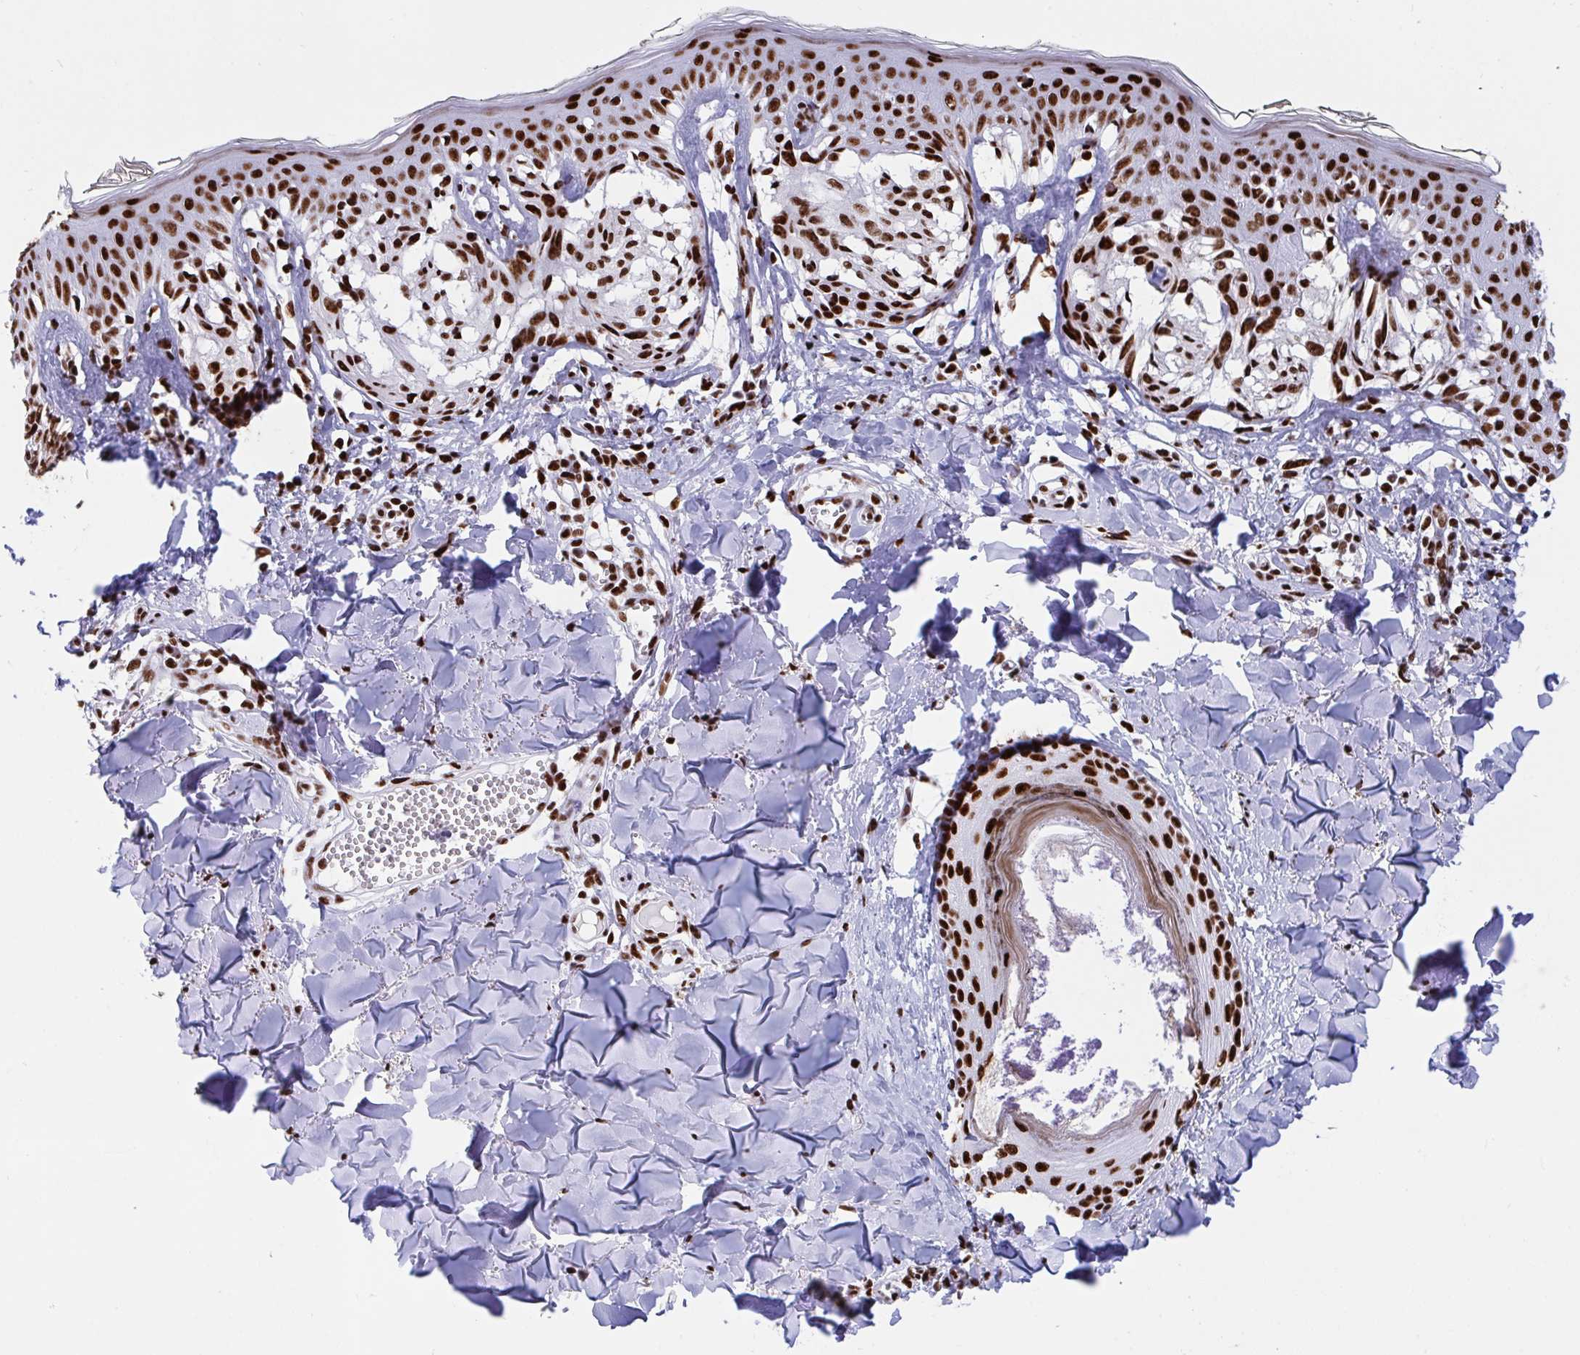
{"staining": {"intensity": "strong", "quantity": ">75%", "location": "nuclear"}, "tissue": "melanoma", "cell_type": "Tumor cells", "image_type": "cancer", "snomed": [{"axis": "morphology", "description": "Malignant melanoma, NOS"}, {"axis": "topography", "description": "Skin"}], "caption": "Protein staining reveals strong nuclear positivity in about >75% of tumor cells in malignant melanoma.", "gene": "IKZF2", "patient": {"sex": "female", "age": 43}}